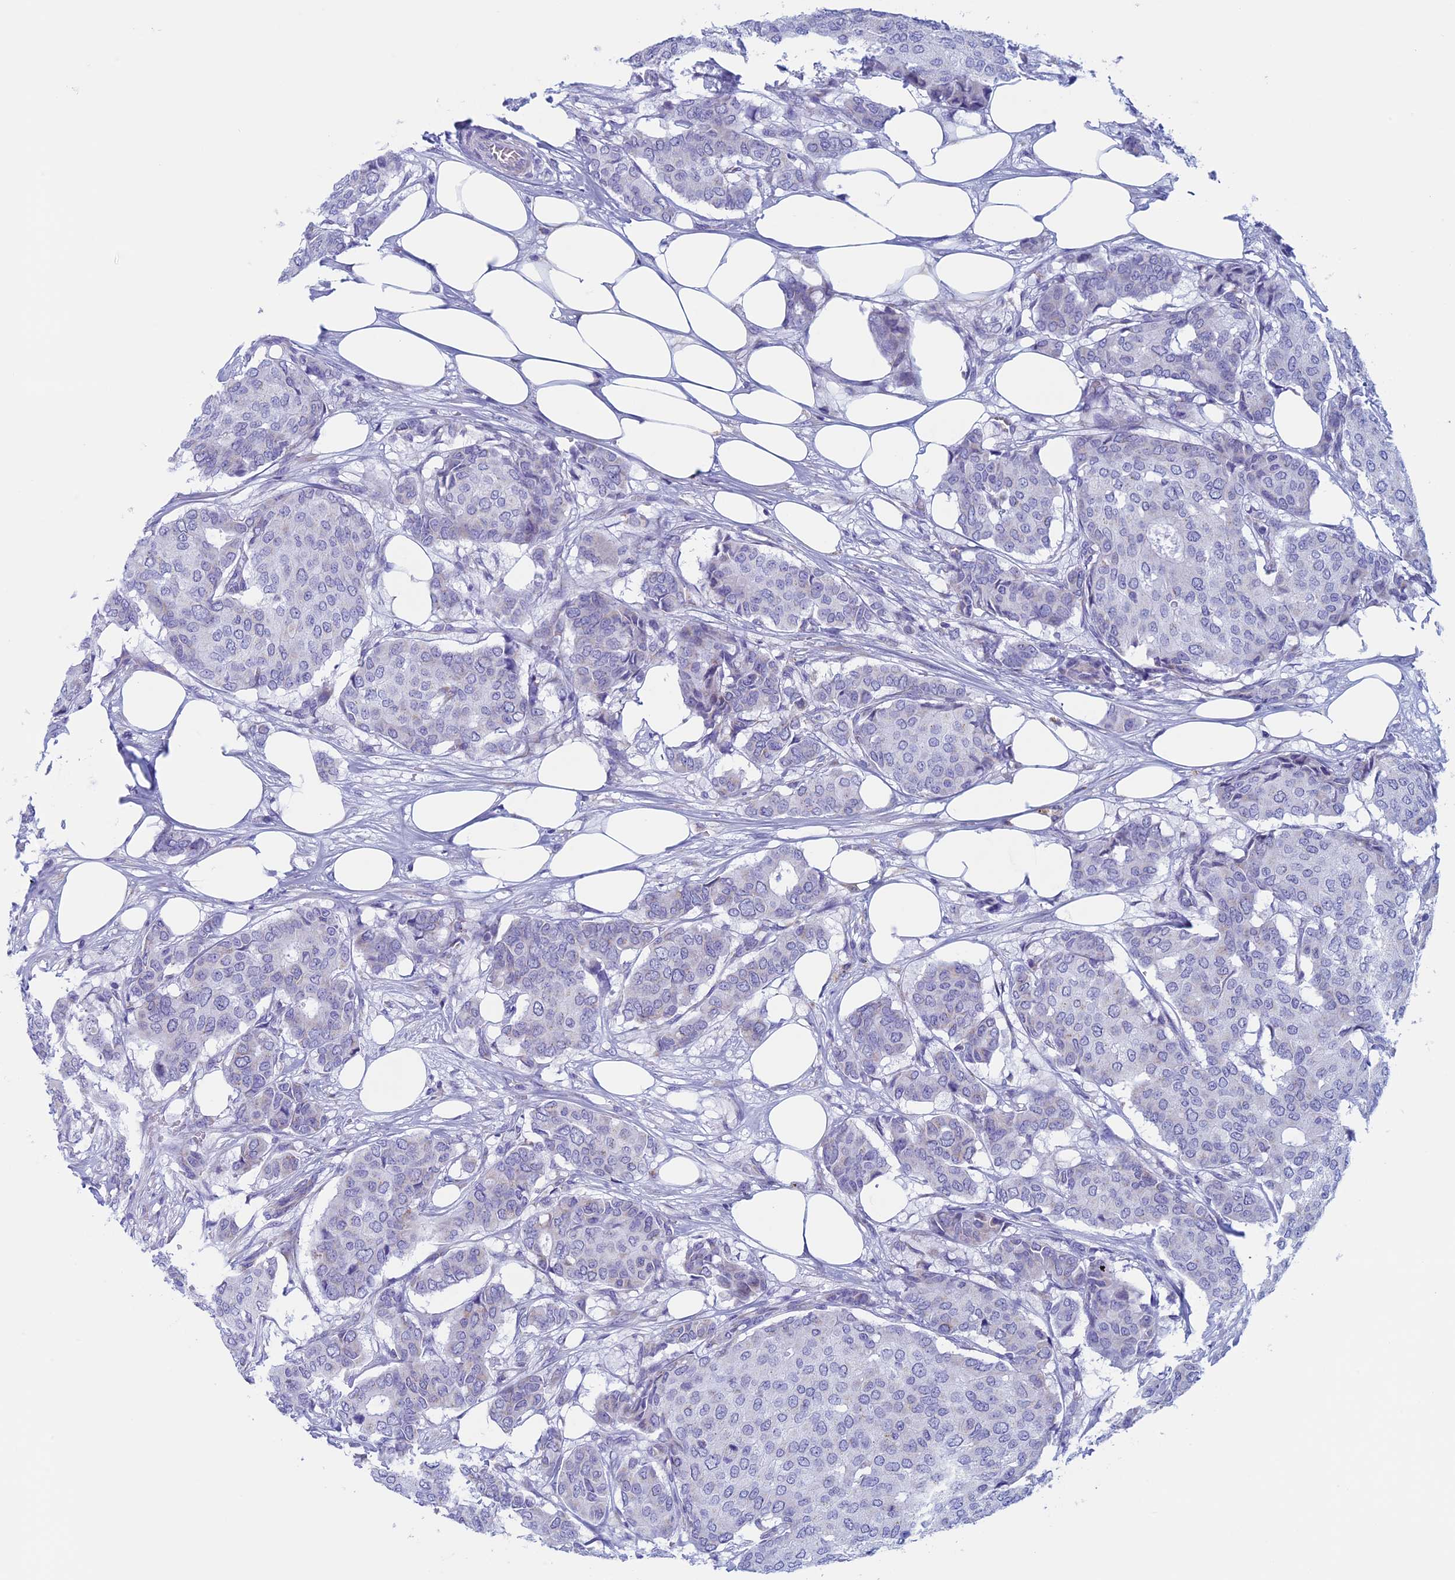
{"staining": {"intensity": "negative", "quantity": "none", "location": "none"}, "tissue": "breast cancer", "cell_type": "Tumor cells", "image_type": "cancer", "snomed": [{"axis": "morphology", "description": "Duct carcinoma"}, {"axis": "topography", "description": "Breast"}], "caption": "Tumor cells show no significant protein positivity in breast cancer (infiltrating ductal carcinoma).", "gene": "NDUFB9", "patient": {"sex": "female", "age": 75}}